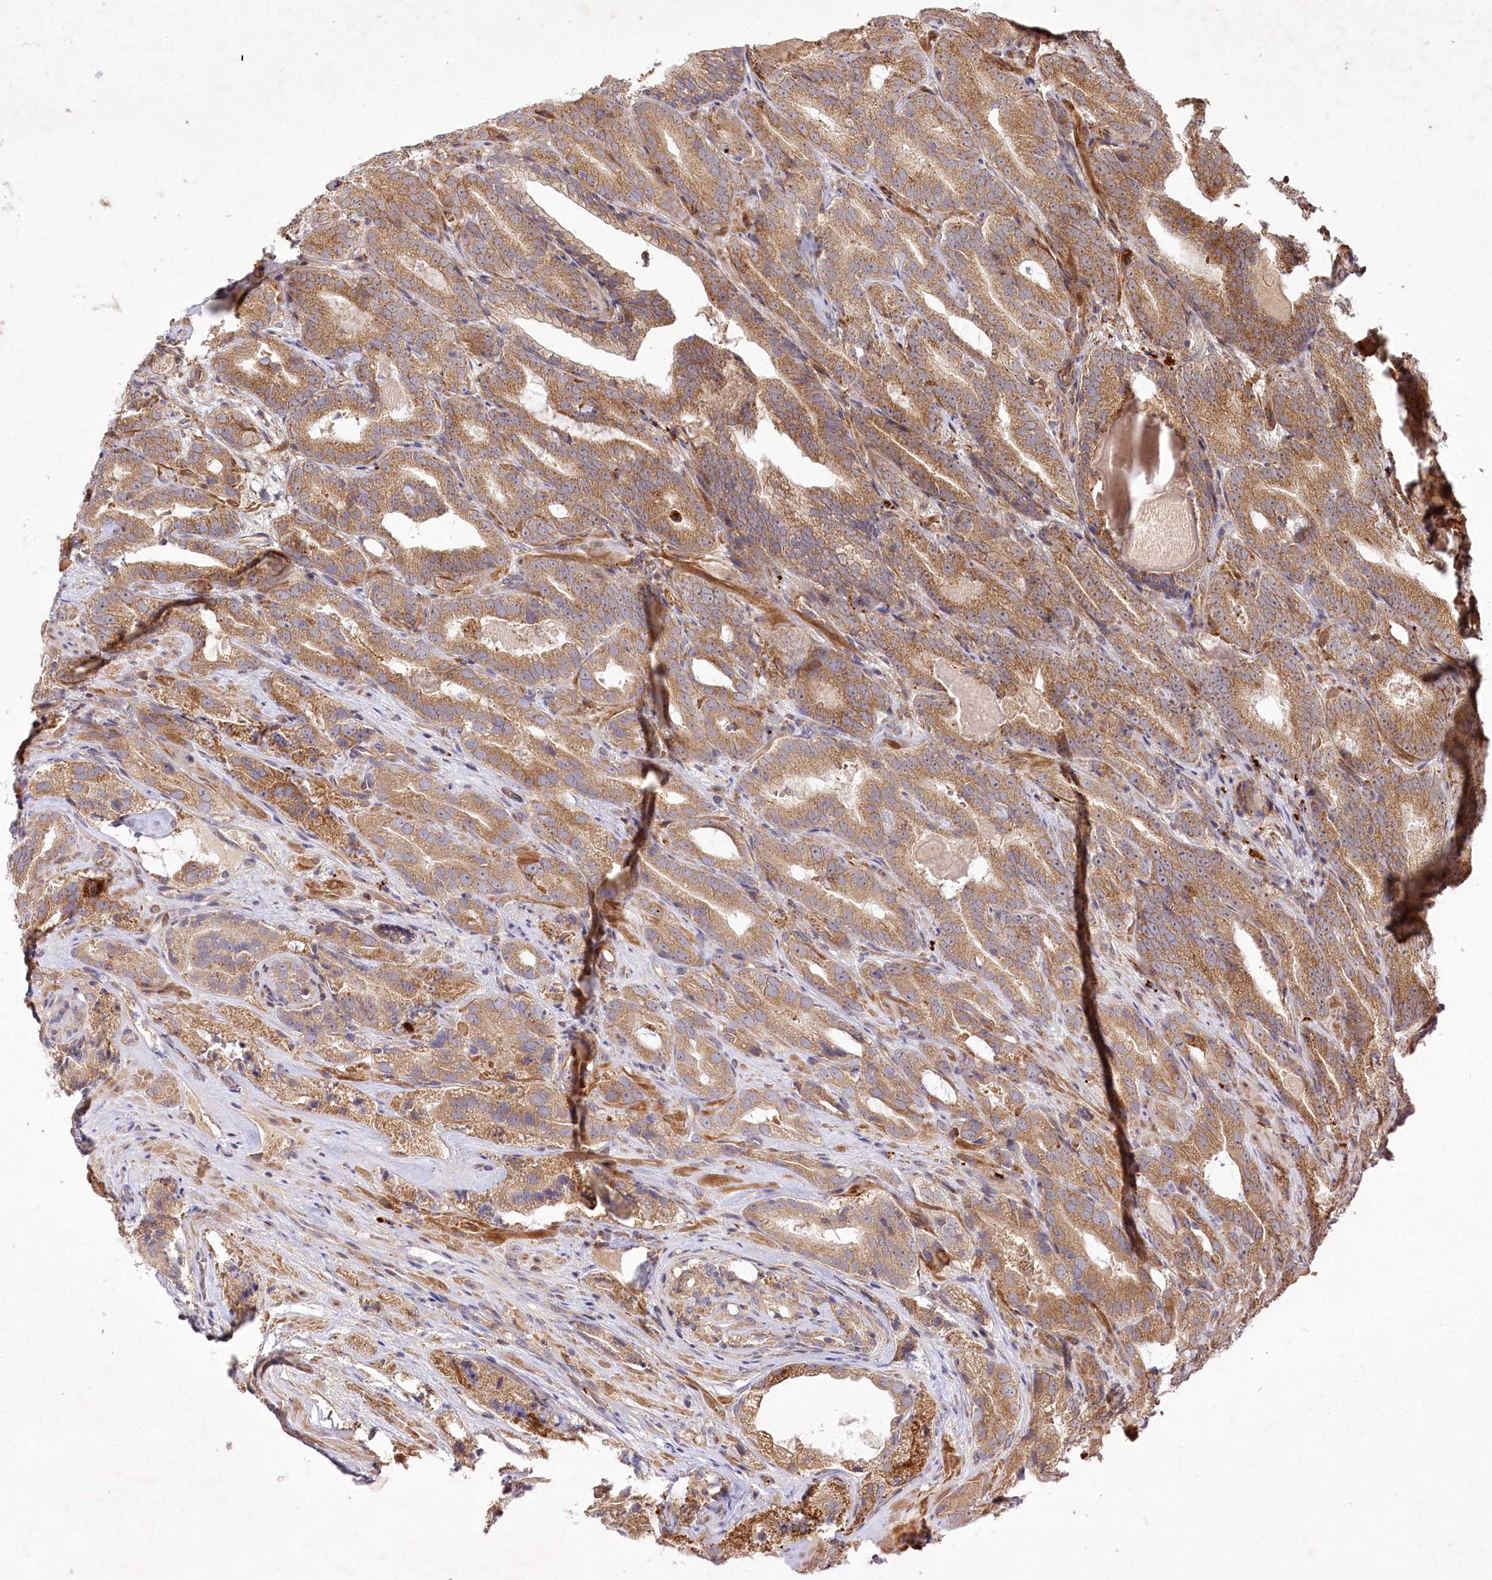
{"staining": {"intensity": "moderate", "quantity": ">75%", "location": "cytoplasmic/membranous"}, "tissue": "prostate cancer", "cell_type": "Tumor cells", "image_type": "cancer", "snomed": [{"axis": "morphology", "description": "Adenocarcinoma, High grade"}, {"axis": "topography", "description": "Prostate"}], "caption": "Prostate cancer was stained to show a protein in brown. There is medium levels of moderate cytoplasmic/membranous expression in approximately >75% of tumor cells.", "gene": "PSTK", "patient": {"sex": "male", "age": 57}}